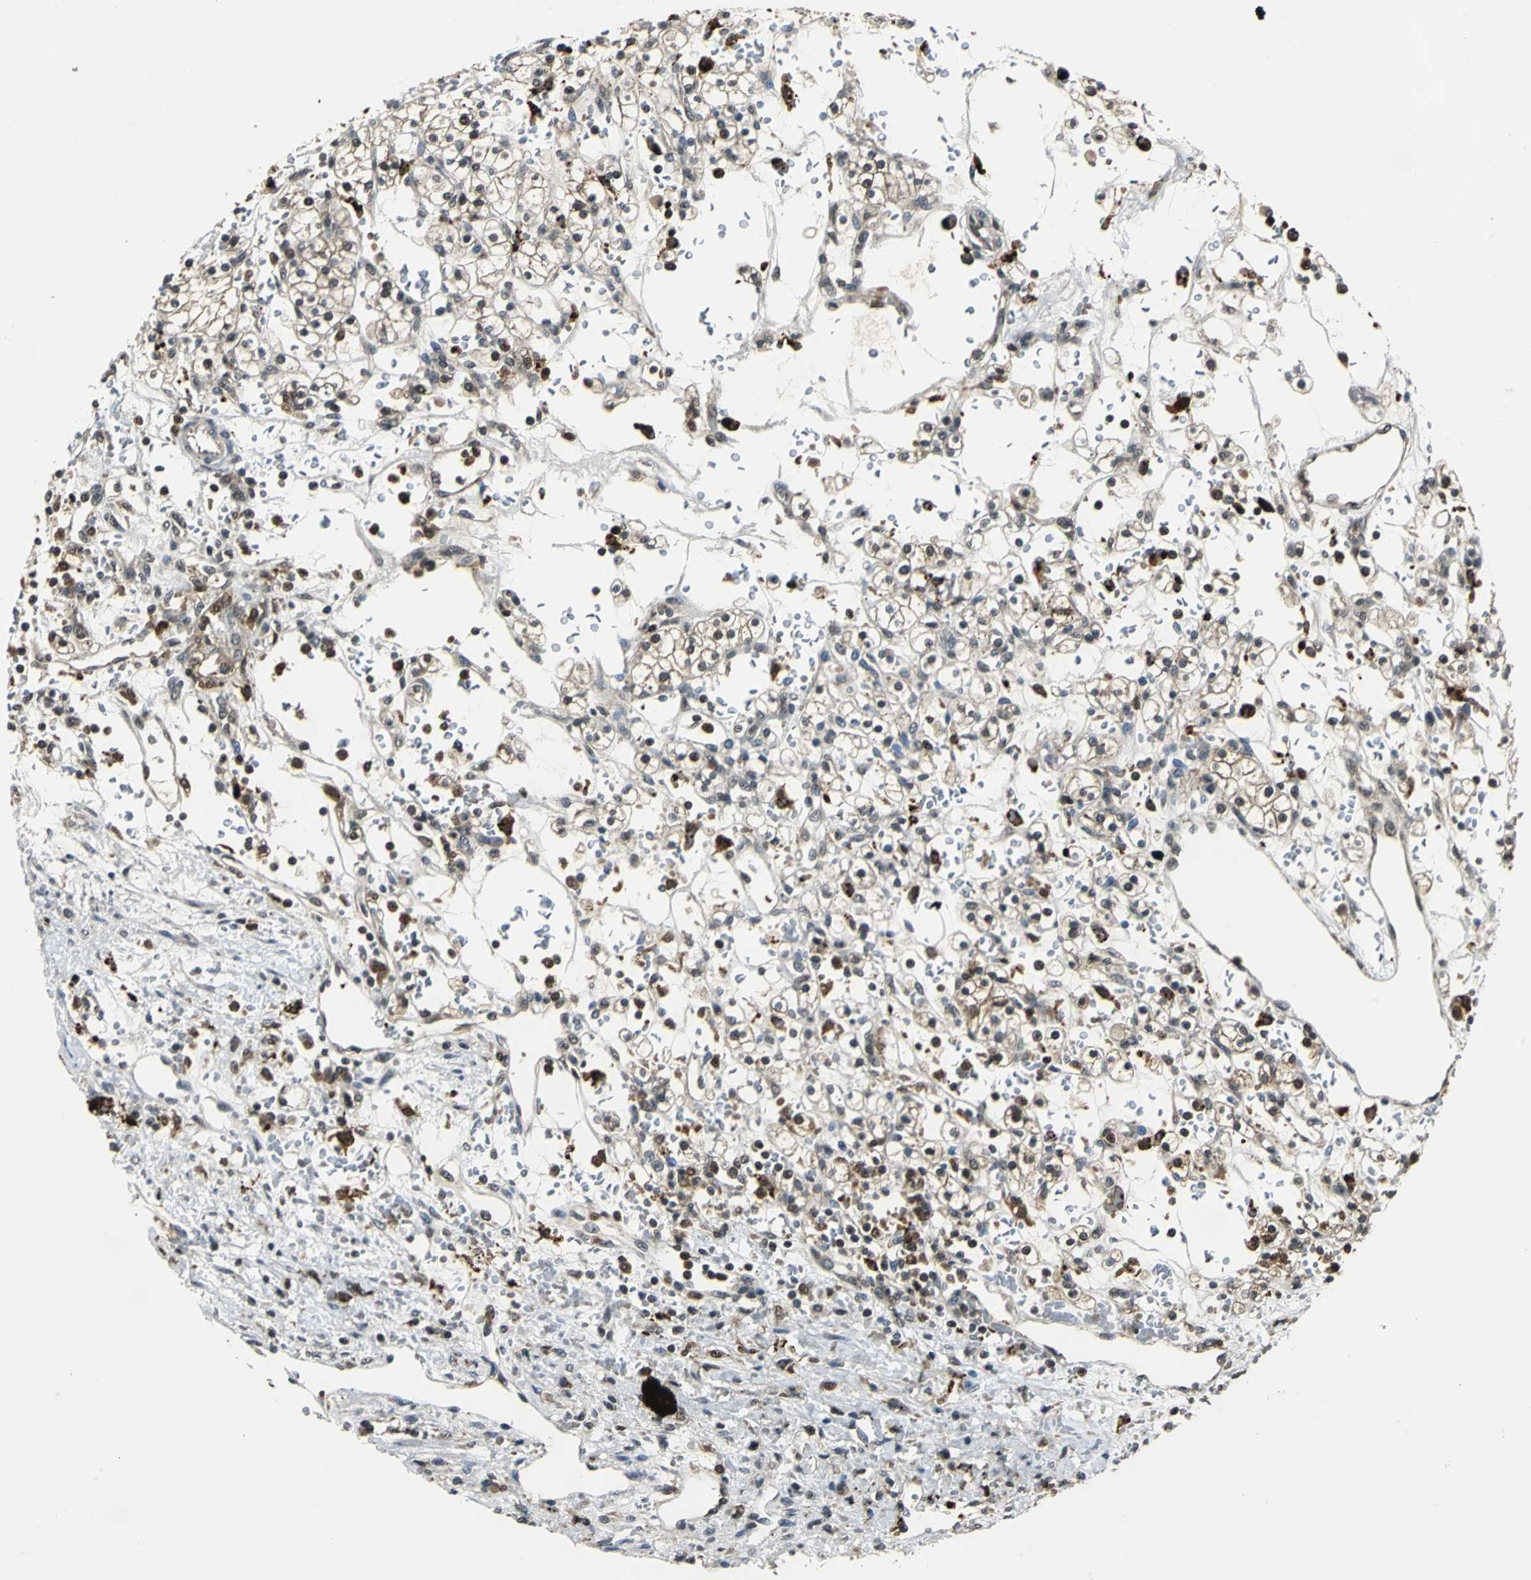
{"staining": {"intensity": "weak", "quantity": "25%-75%", "location": "cytoplasmic/membranous,nuclear"}, "tissue": "renal cancer", "cell_type": "Tumor cells", "image_type": "cancer", "snomed": [{"axis": "morphology", "description": "Normal tissue, NOS"}, {"axis": "morphology", "description": "Adenocarcinoma, NOS"}, {"axis": "topography", "description": "Kidney"}], "caption": "Weak cytoplasmic/membranous and nuclear expression is identified in approximately 25%-75% of tumor cells in adenocarcinoma (renal).", "gene": "PPP1R13L", "patient": {"sex": "female", "age": 55}}